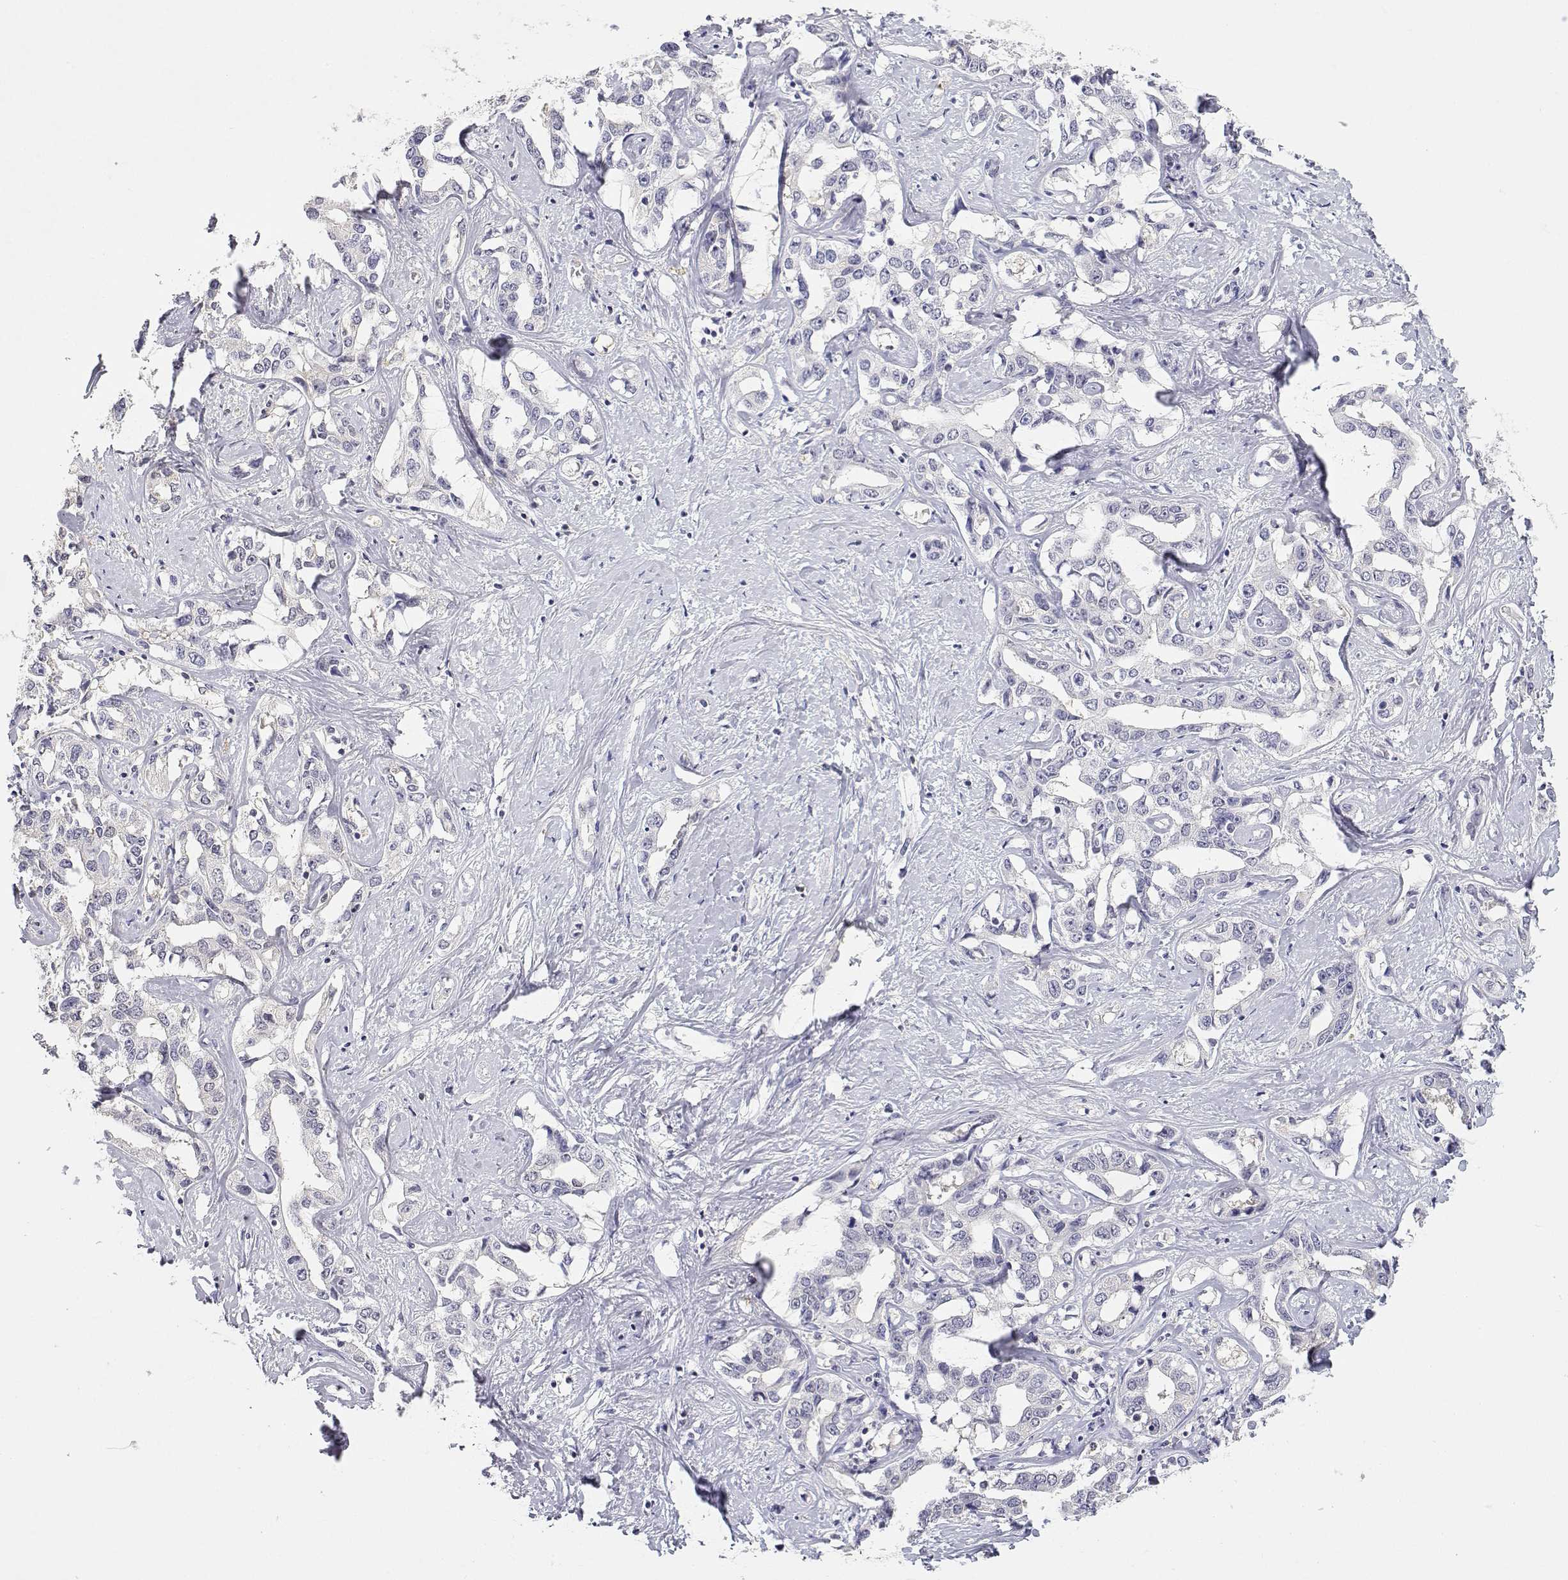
{"staining": {"intensity": "negative", "quantity": "none", "location": "none"}, "tissue": "liver cancer", "cell_type": "Tumor cells", "image_type": "cancer", "snomed": [{"axis": "morphology", "description": "Cholangiocarcinoma"}, {"axis": "topography", "description": "Liver"}], "caption": "The IHC image has no significant expression in tumor cells of liver cholangiocarcinoma tissue.", "gene": "ADA", "patient": {"sex": "male", "age": 59}}